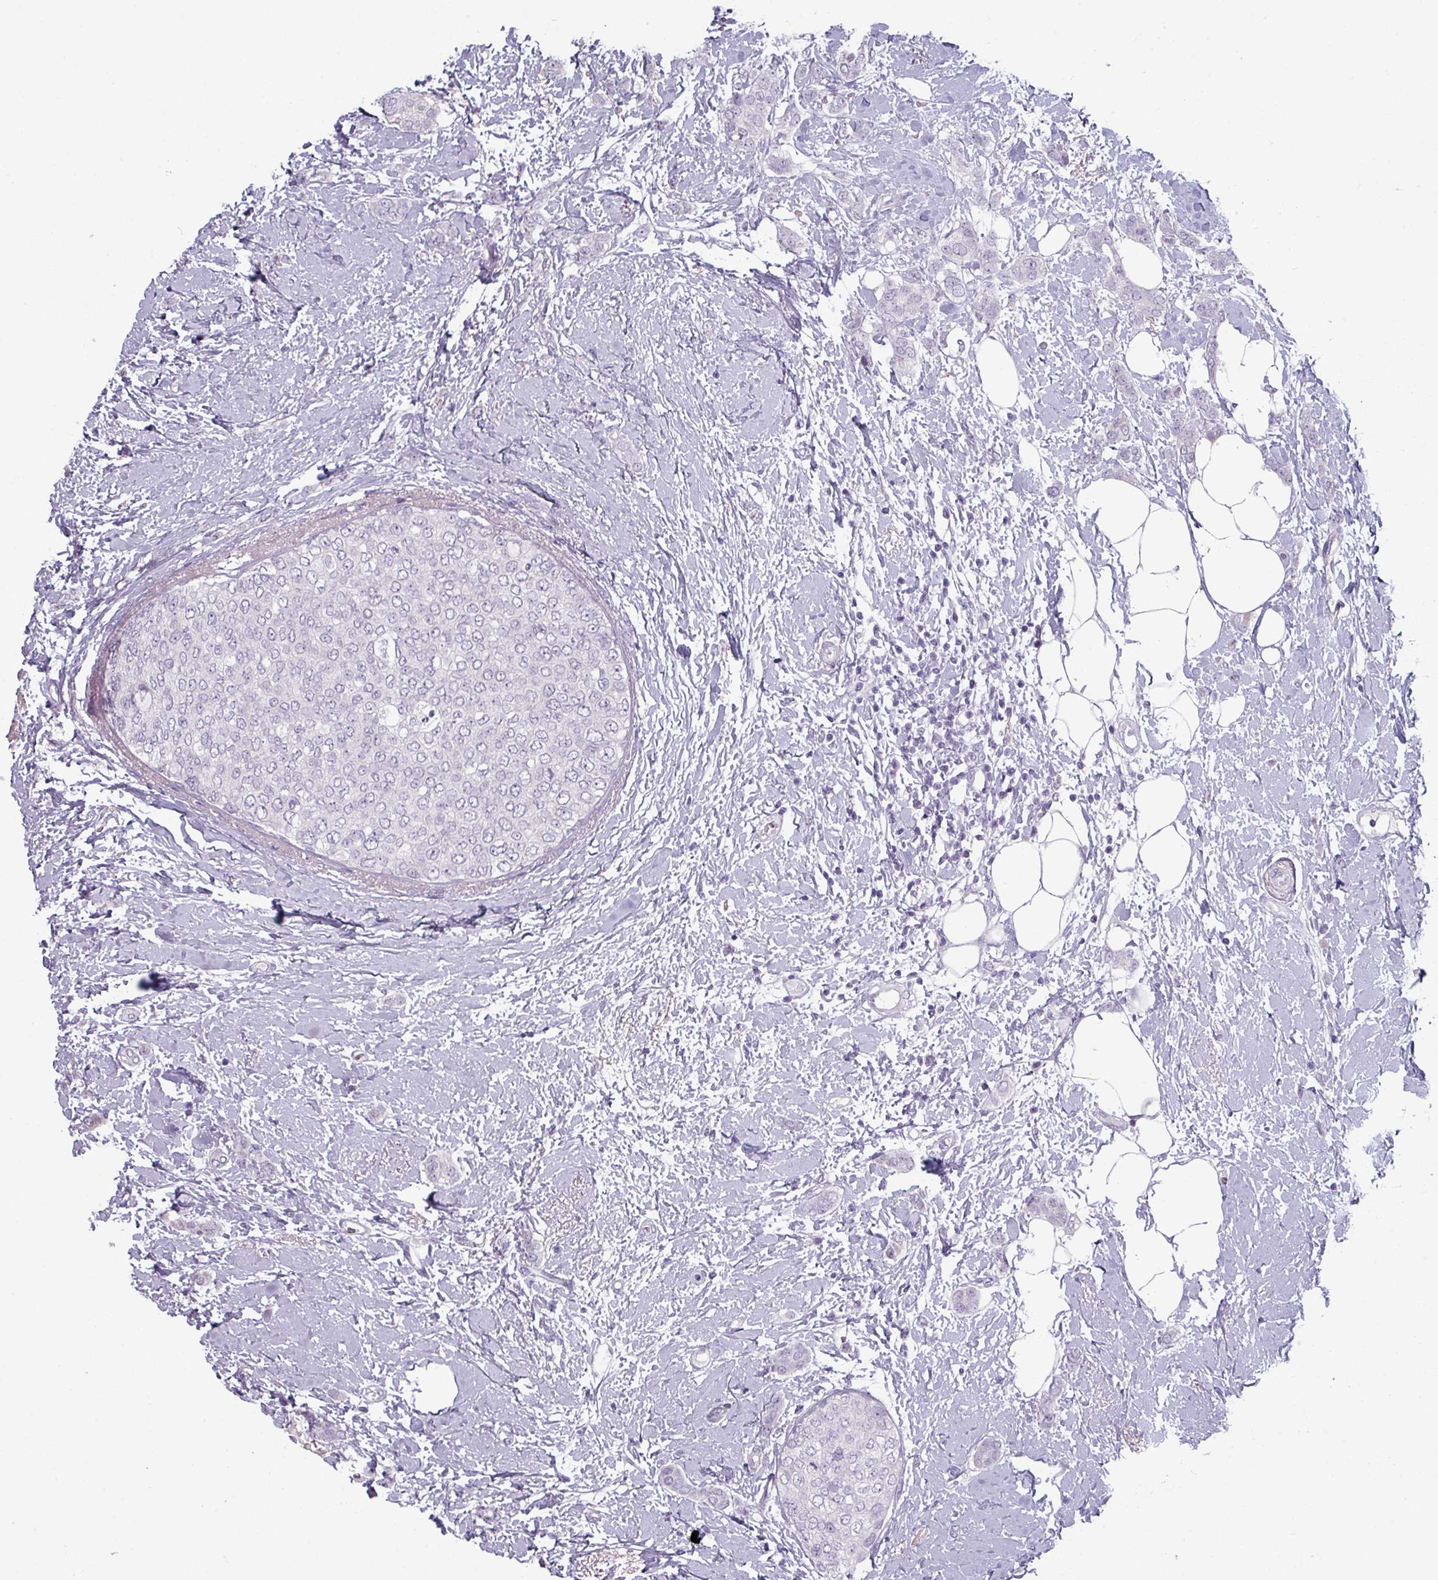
{"staining": {"intensity": "negative", "quantity": "none", "location": "none"}, "tissue": "breast cancer", "cell_type": "Tumor cells", "image_type": "cancer", "snomed": [{"axis": "morphology", "description": "Duct carcinoma"}, {"axis": "topography", "description": "Breast"}], "caption": "IHC photomicrograph of breast cancer (intraductal carcinoma) stained for a protein (brown), which demonstrates no staining in tumor cells.", "gene": "ZNF615", "patient": {"sex": "female", "age": 72}}